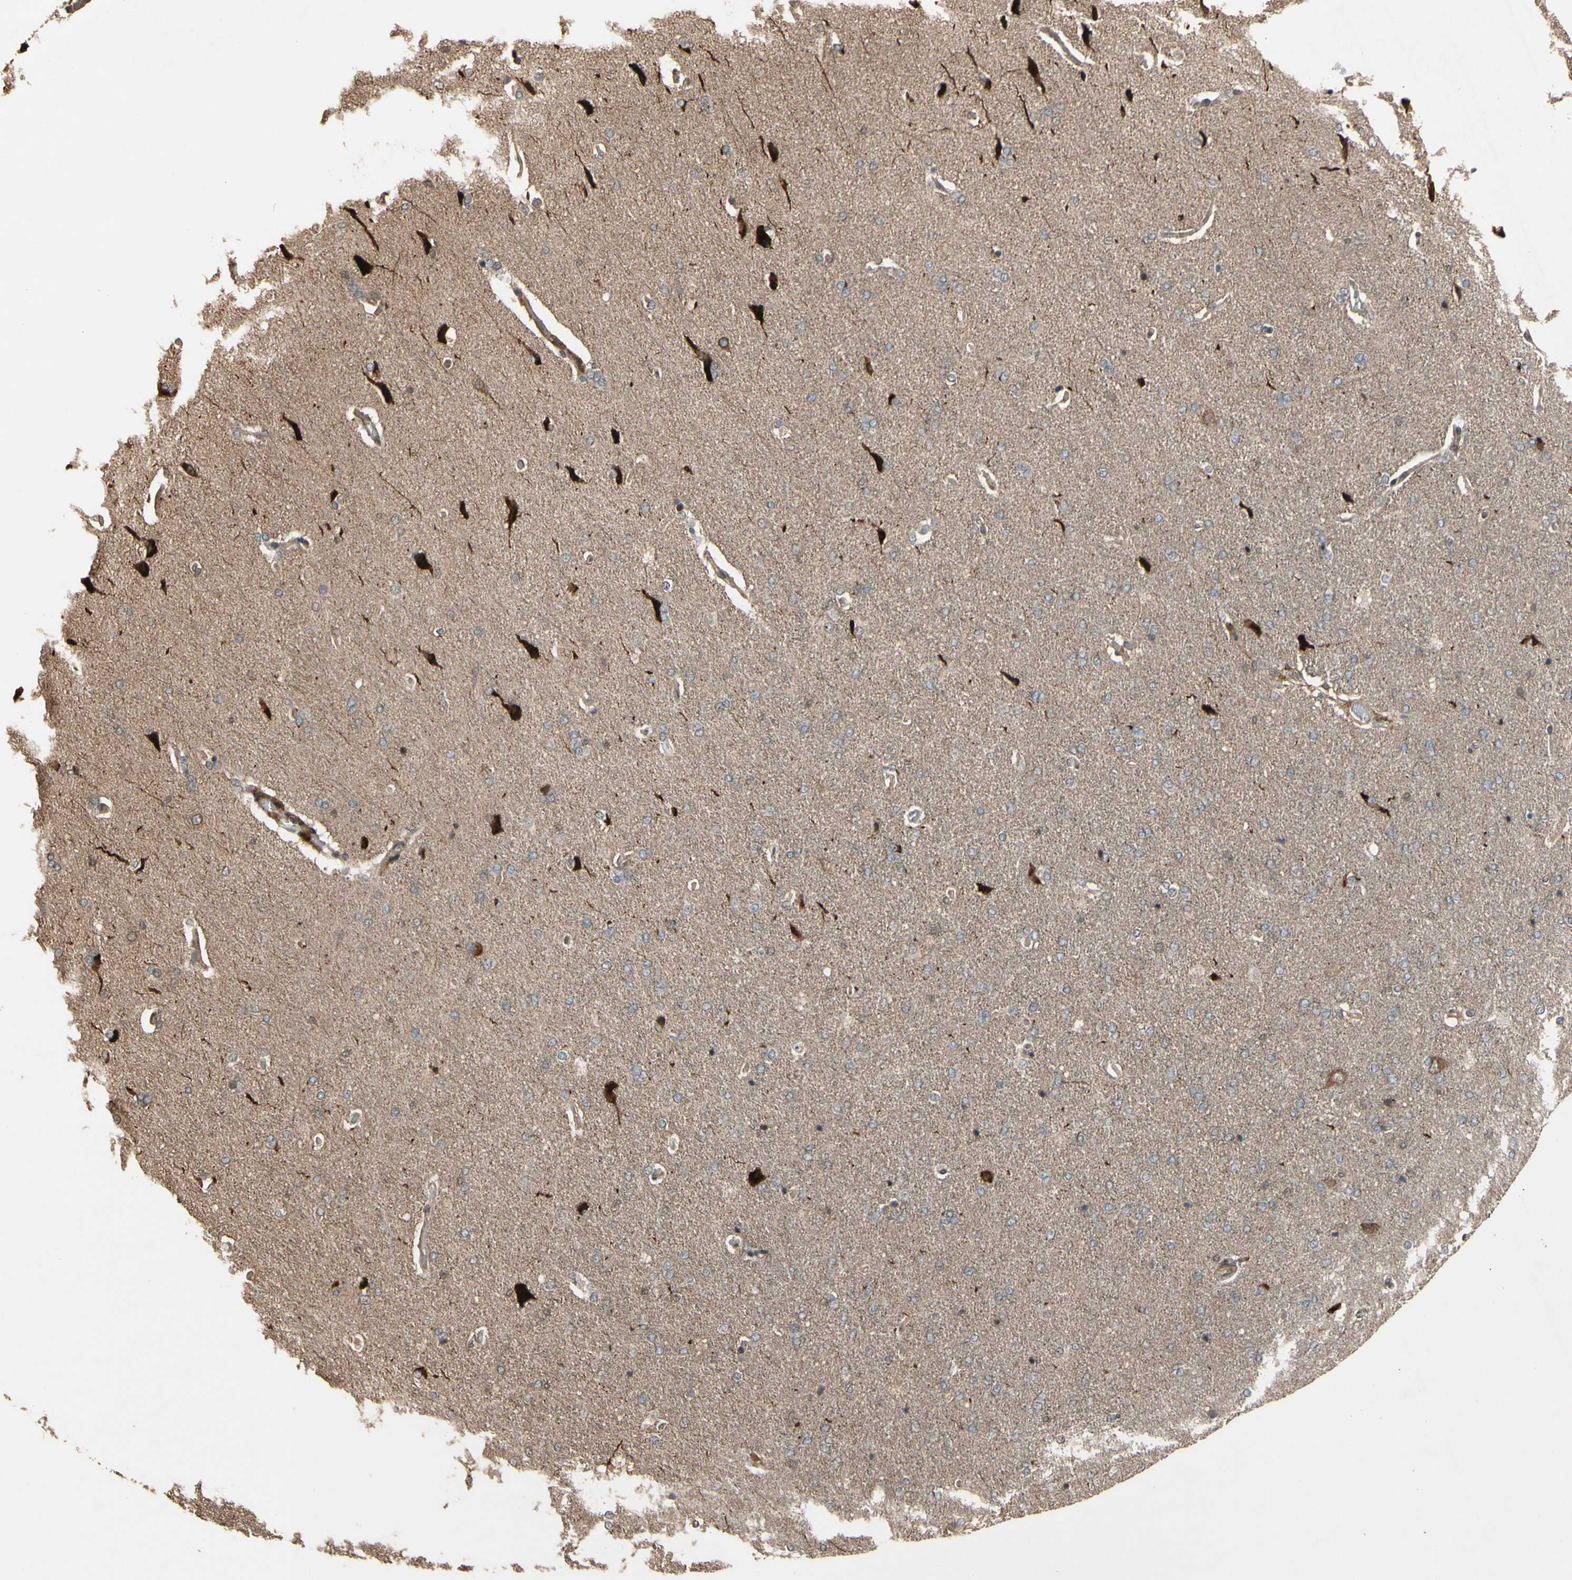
{"staining": {"intensity": "moderate", "quantity": ">75%", "location": "cytoplasmic/membranous"}, "tissue": "cerebral cortex", "cell_type": "Endothelial cells", "image_type": "normal", "snomed": [{"axis": "morphology", "description": "Normal tissue, NOS"}, {"axis": "topography", "description": "Cerebral cortex"}], "caption": "Endothelial cells demonstrate medium levels of moderate cytoplasmic/membranous positivity in about >75% of cells in normal human cerebral cortex.", "gene": "CSF1R", "patient": {"sex": "male", "age": 62}}